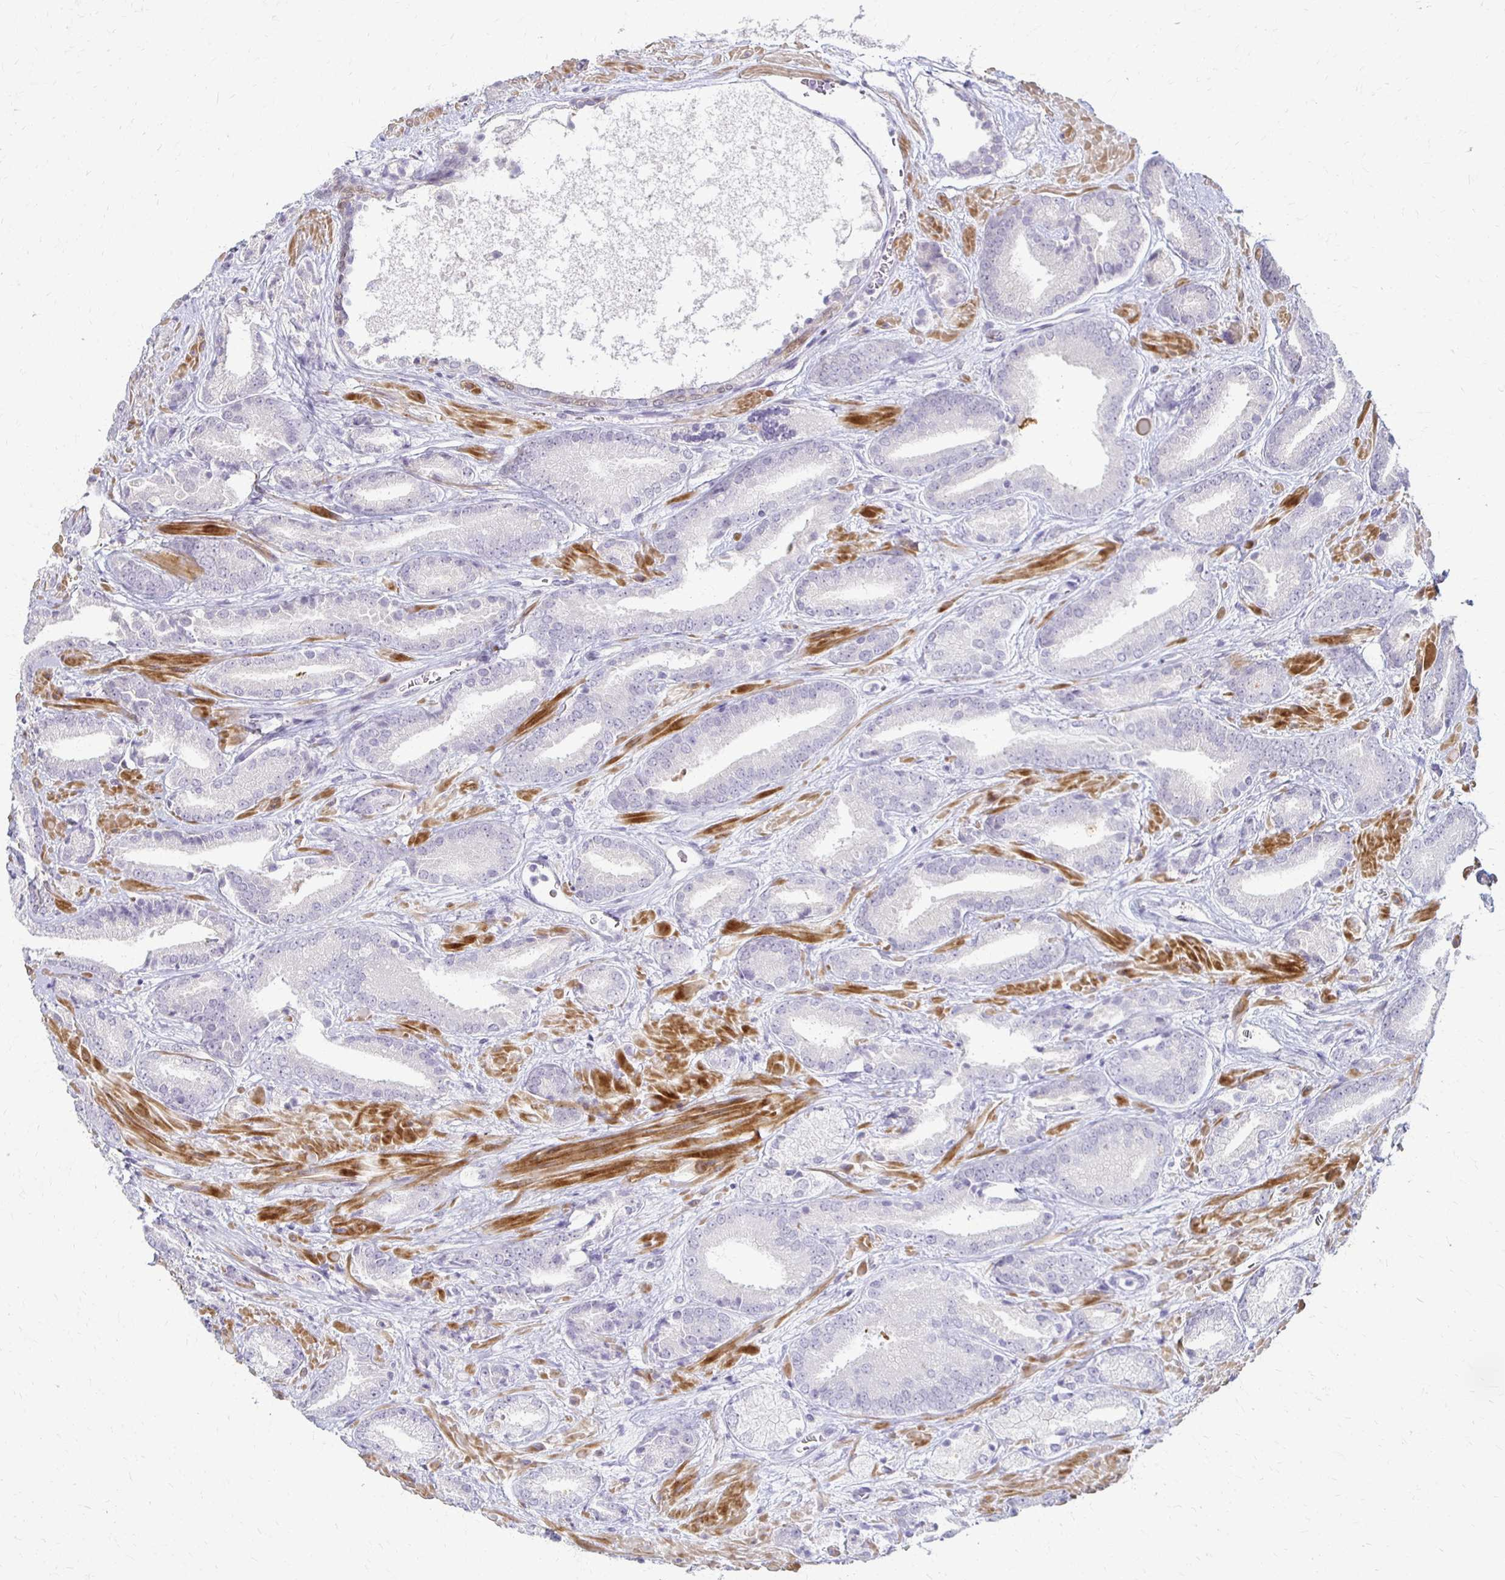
{"staining": {"intensity": "negative", "quantity": "none", "location": "none"}, "tissue": "prostate cancer", "cell_type": "Tumor cells", "image_type": "cancer", "snomed": [{"axis": "morphology", "description": "Adenocarcinoma, High grade"}, {"axis": "topography", "description": "Prostate"}], "caption": "The immunohistochemistry micrograph has no significant positivity in tumor cells of prostate cancer (high-grade adenocarcinoma) tissue. Nuclei are stained in blue.", "gene": "FOXO4", "patient": {"sex": "male", "age": 56}}